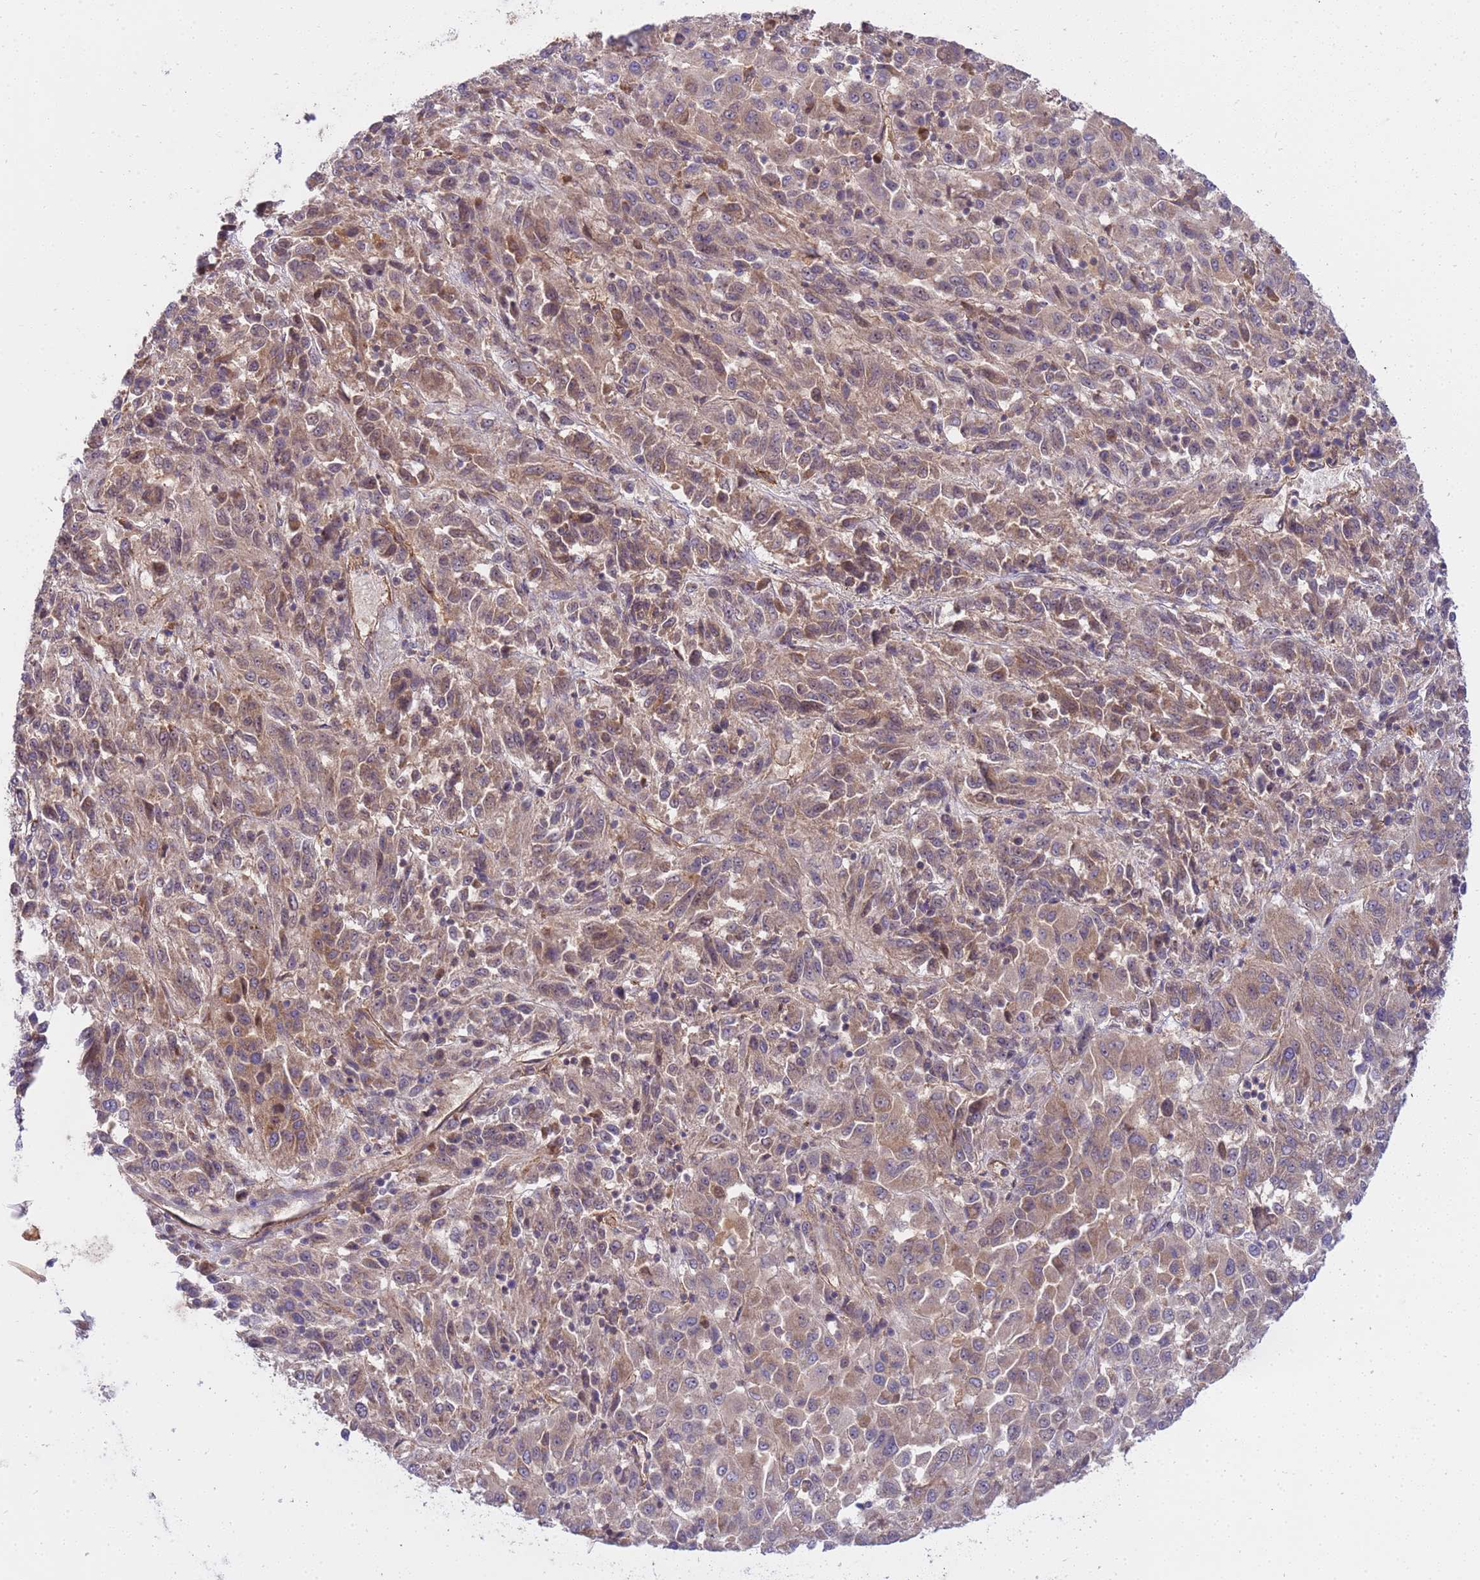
{"staining": {"intensity": "moderate", "quantity": ">75%", "location": "cytoplasmic/membranous,nuclear"}, "tissue": "melanoma", "cell_type": "Tumor cells", "image_type": "cancer", "snomed": [{"axis": "morphology", "description": "Malignant melanoma, Metastatic site"}, {"axis": "topography", "description": "Lung"}], "caption": "A brown stain labels moderate cytoplasmic/membranous and nuclear positivity of a protein in human malignant melanoma (metastatic site) tumor cells.", "gene": "SMCO3", "patient": {"sex": "male", "age": 64}}